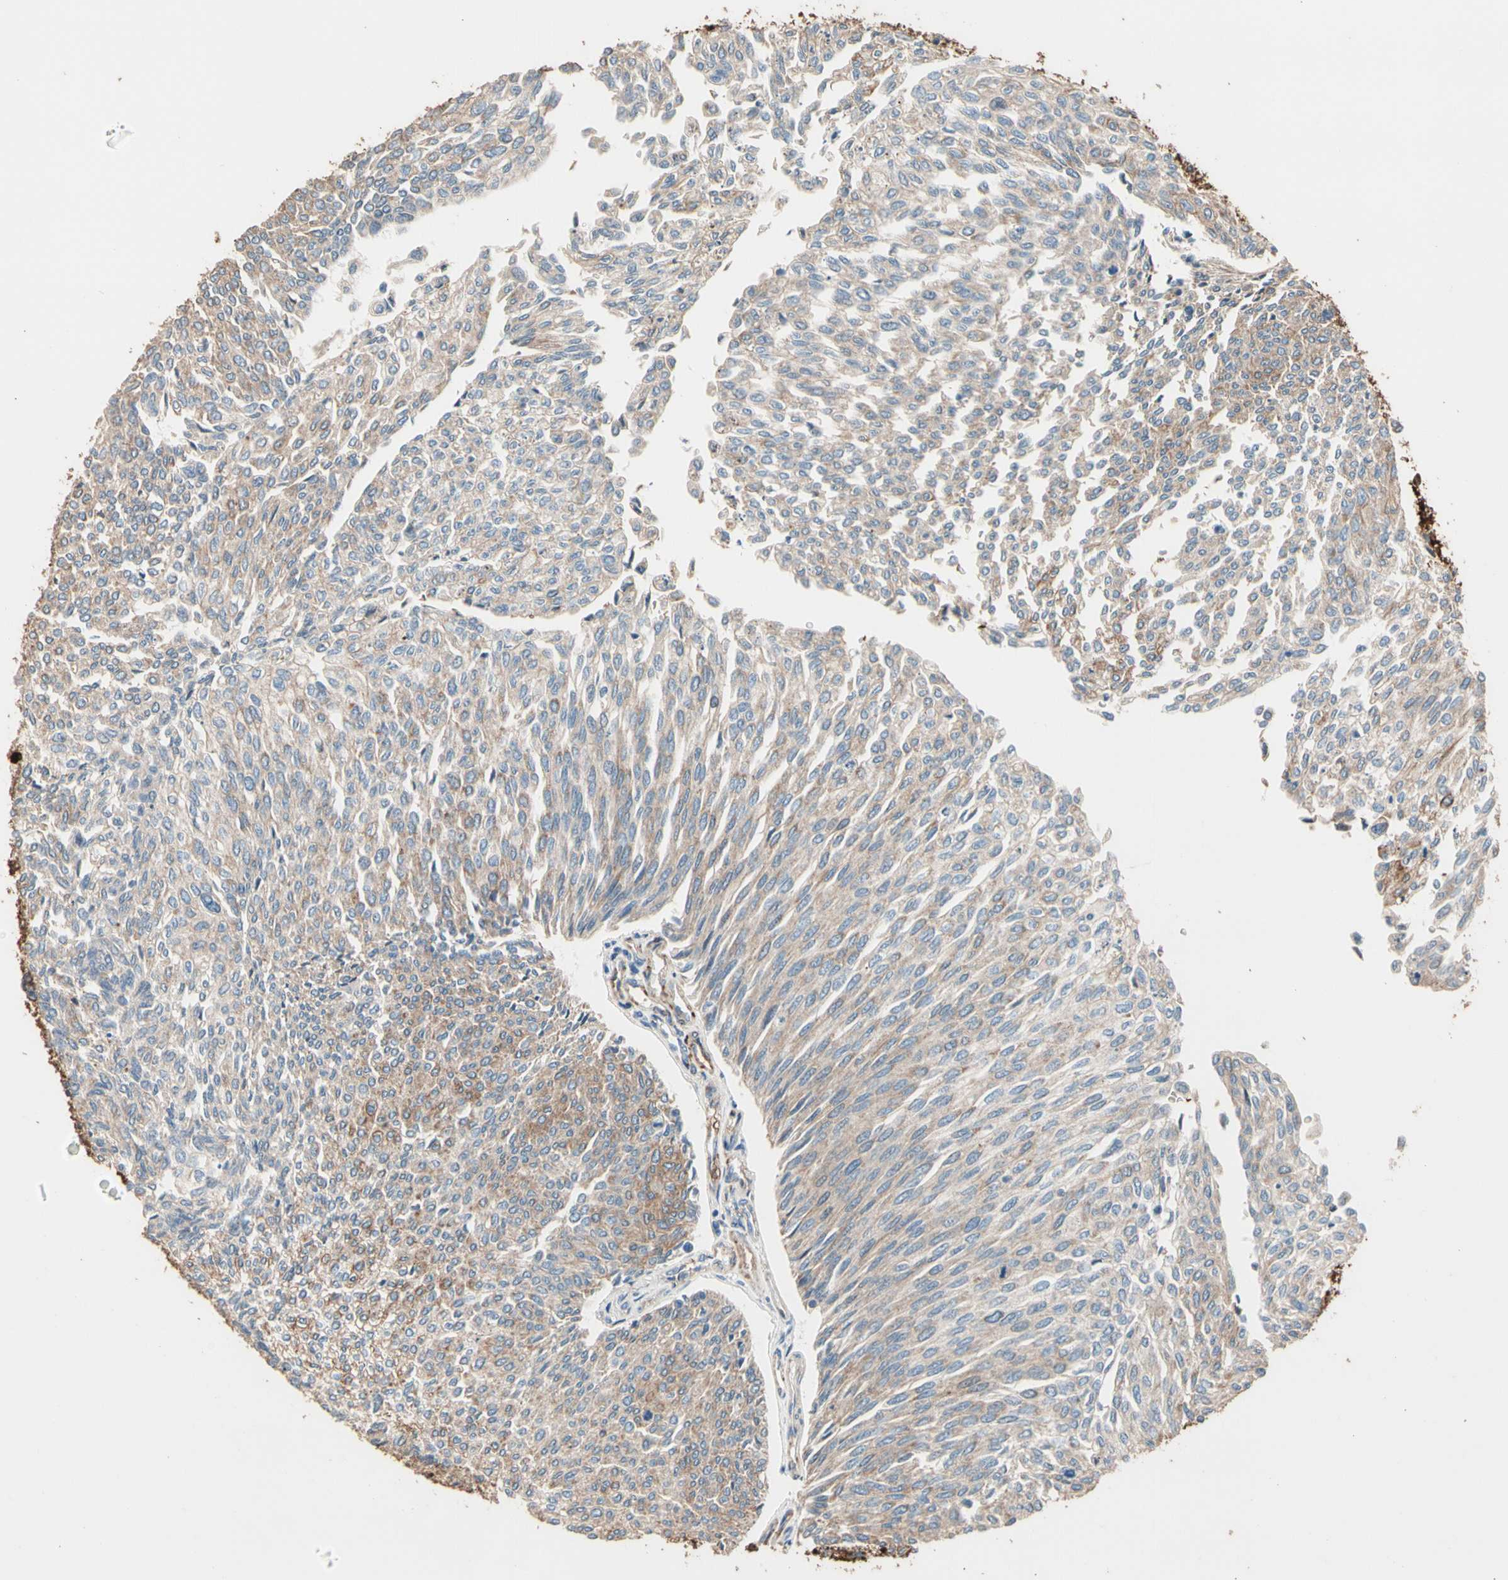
{"staining": {"intensity": "weak", "quantity": ">75%", "location": "cytoplasmic/membranous"}, "tissue": "urothelial cancer", "cell_type": "Tumor cells", "image_type": "cancer", "snomed": [{"axis": "morphology", "description": "Urothelial carcinoma, Low grade"}, {"axis": "topography", "description": "Urinary bladder"}], "caption": "An immunohistochemistry photomicrograph of tumor tissue is shown. Protein staining in brown labels weak cytoplasmic/membranous positivity in urothelial cancer within tumor cells. (DAB (3,3'-diaminobenzidine) IHC, brown staining for protein, blue staining for nuclei).", "gene": "SUSD2", "patient": {"sex": "female", "age": 79}}